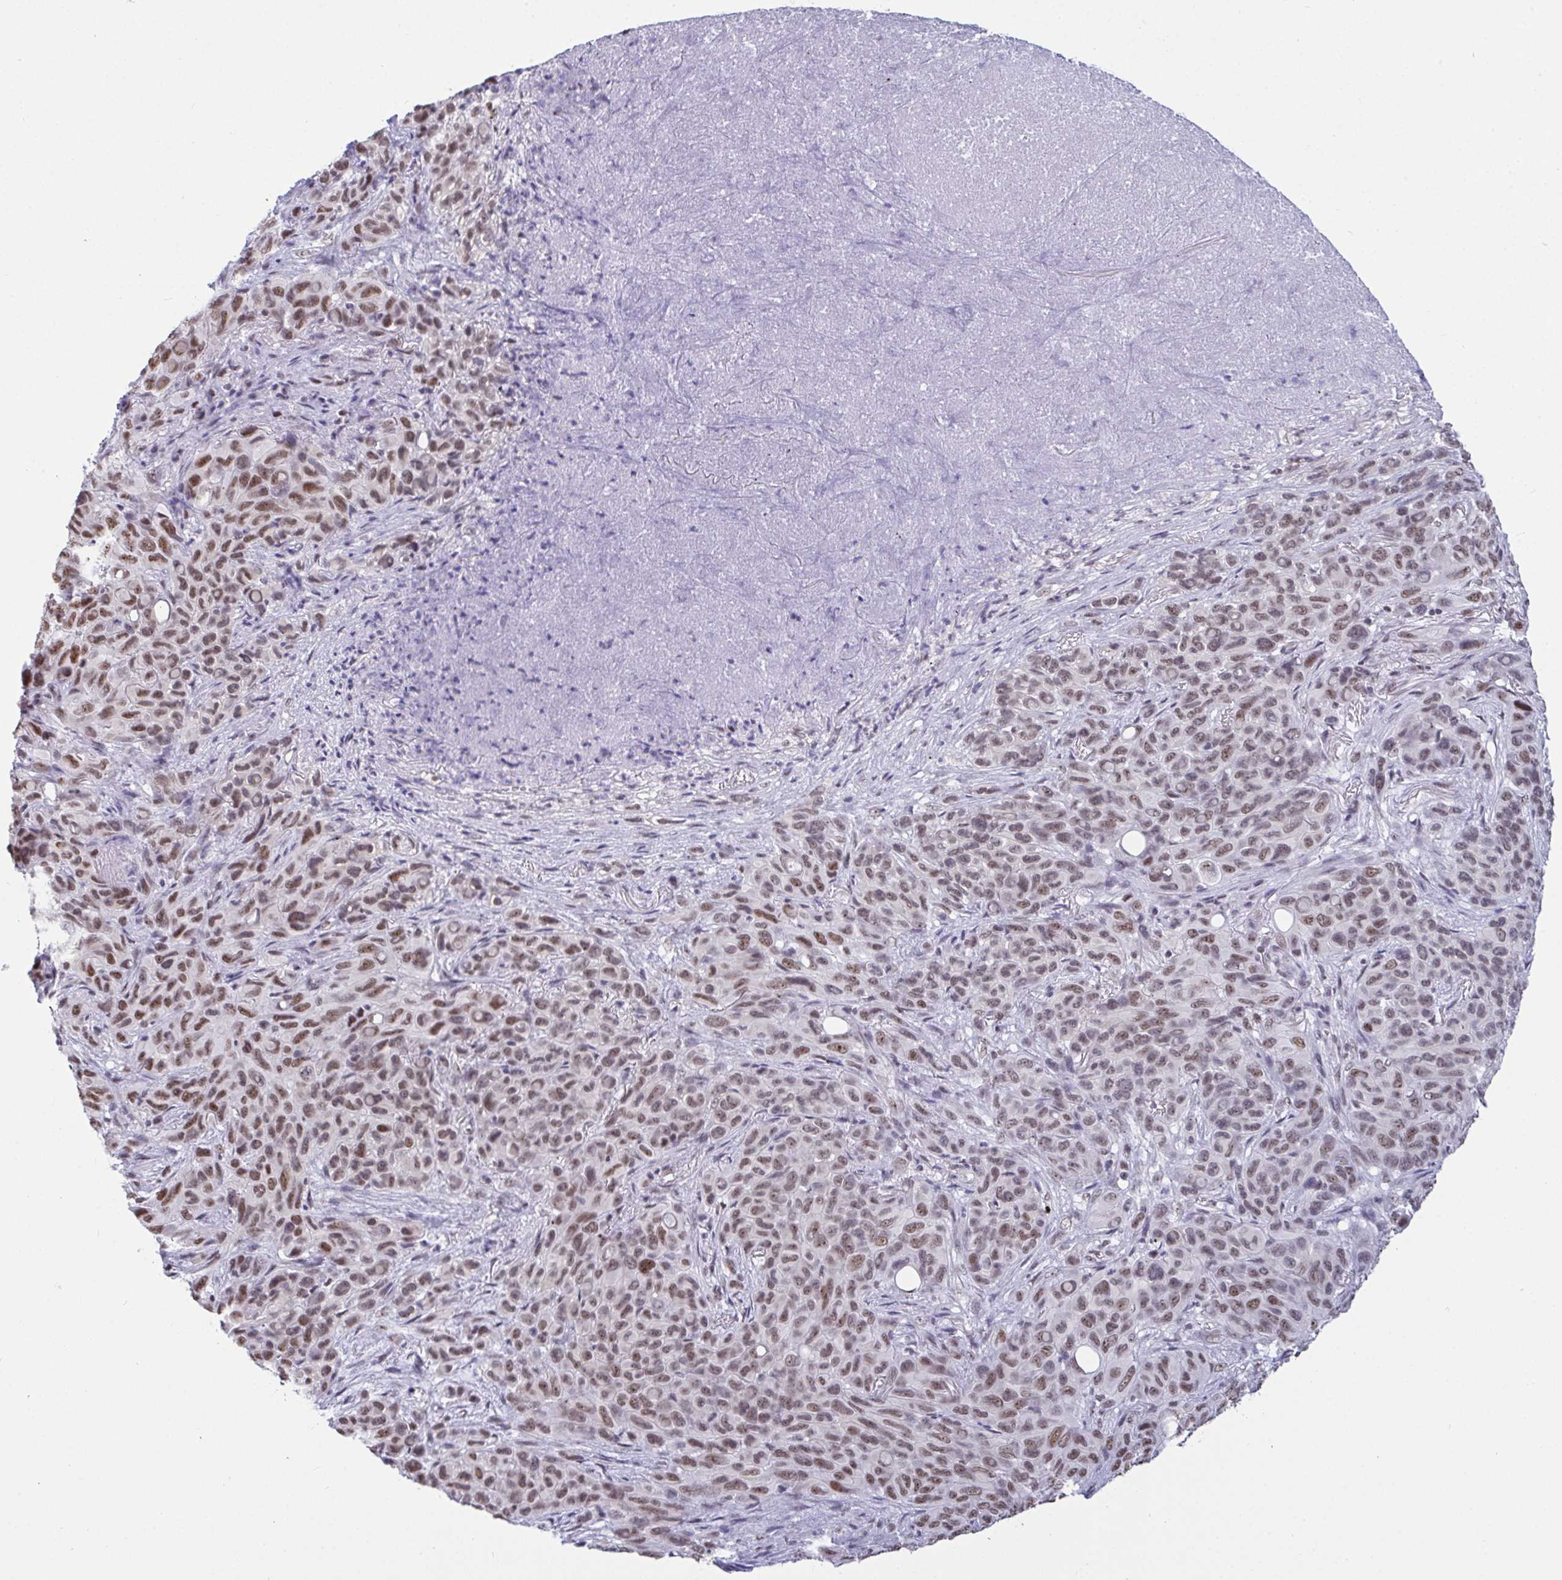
{"staining": {"intensity": "moderate", "quantity": ">75%", "location": "nuclear"}, "tissue": "melanoma", "cell_type": "Tumor cells", "image_type": "cancer", "snomed": [{"axis": "morphology", "description": "Malignant melanoma, Metastatic site"}, {"axis": "topography", "description": "Lung"}], "caption": "Malignant melanoma (metastatic site) tissue demonstrates moderate nuclear expression in about >75% of tumor cells", "gene": "SUPT16H", "patient": {"sex": "male", "age": 48}}